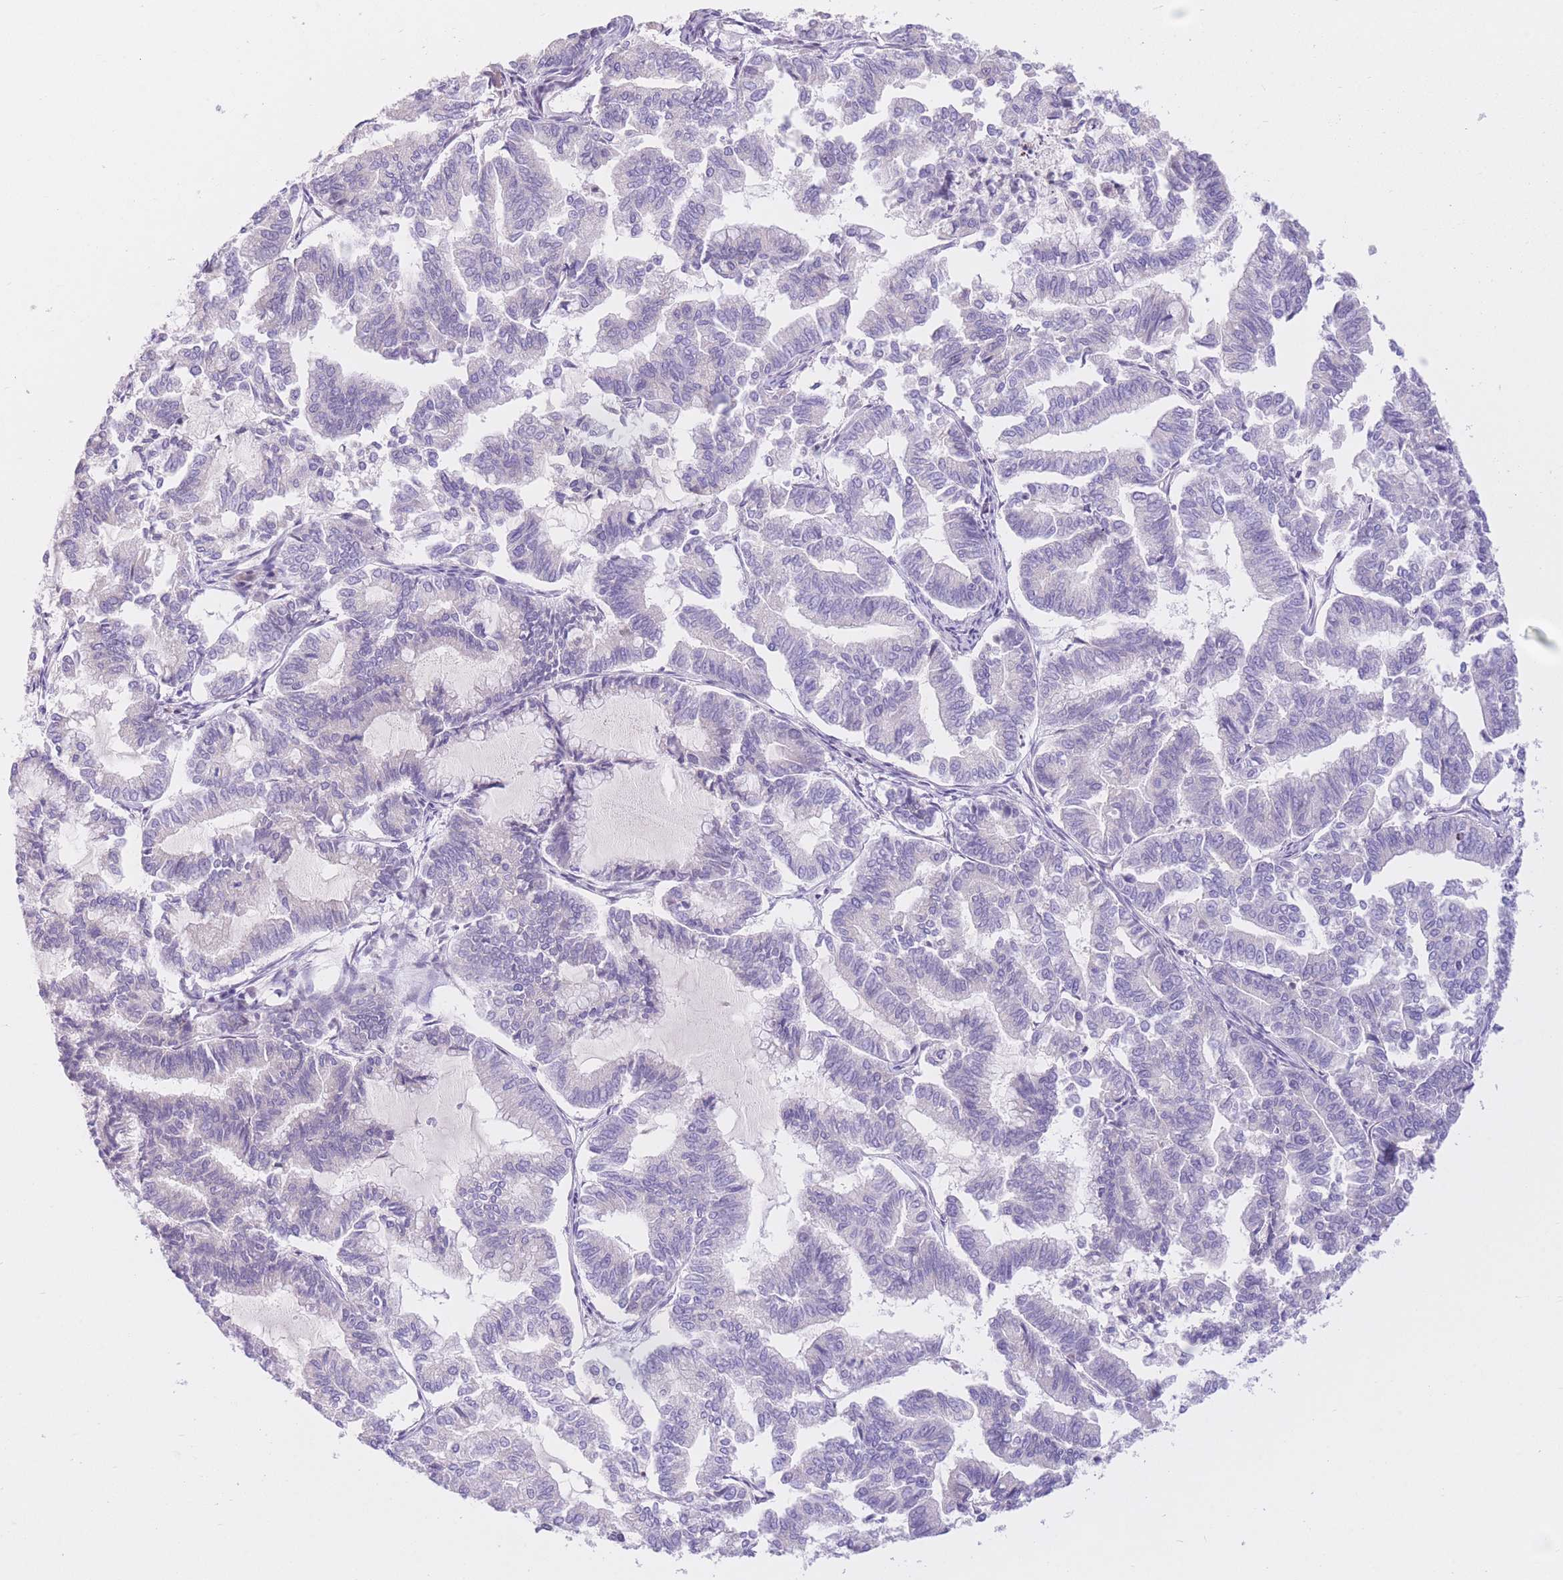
{"staining": {"intensity": "negative", "quantity": "none", "location": "none"}, "tissue": "endometrial cancer", "cell_type": "Tumor cells", "image_type": "cancer", "snomed": [{"axis": "morphology", "description": "Adenocarcinoma, NOS"}, {"axis": "topography", "description": "Endometrium"}], "caption": "This photomicrograph is of endometrial adenocarcinoma stained with immunohistochemistry to label a protein in brown with the nuclei are counter-stained blue. There is no staining in tumor cells.", "gene": "RPL39L", "patient": {"sex": "female", "age": 79}}